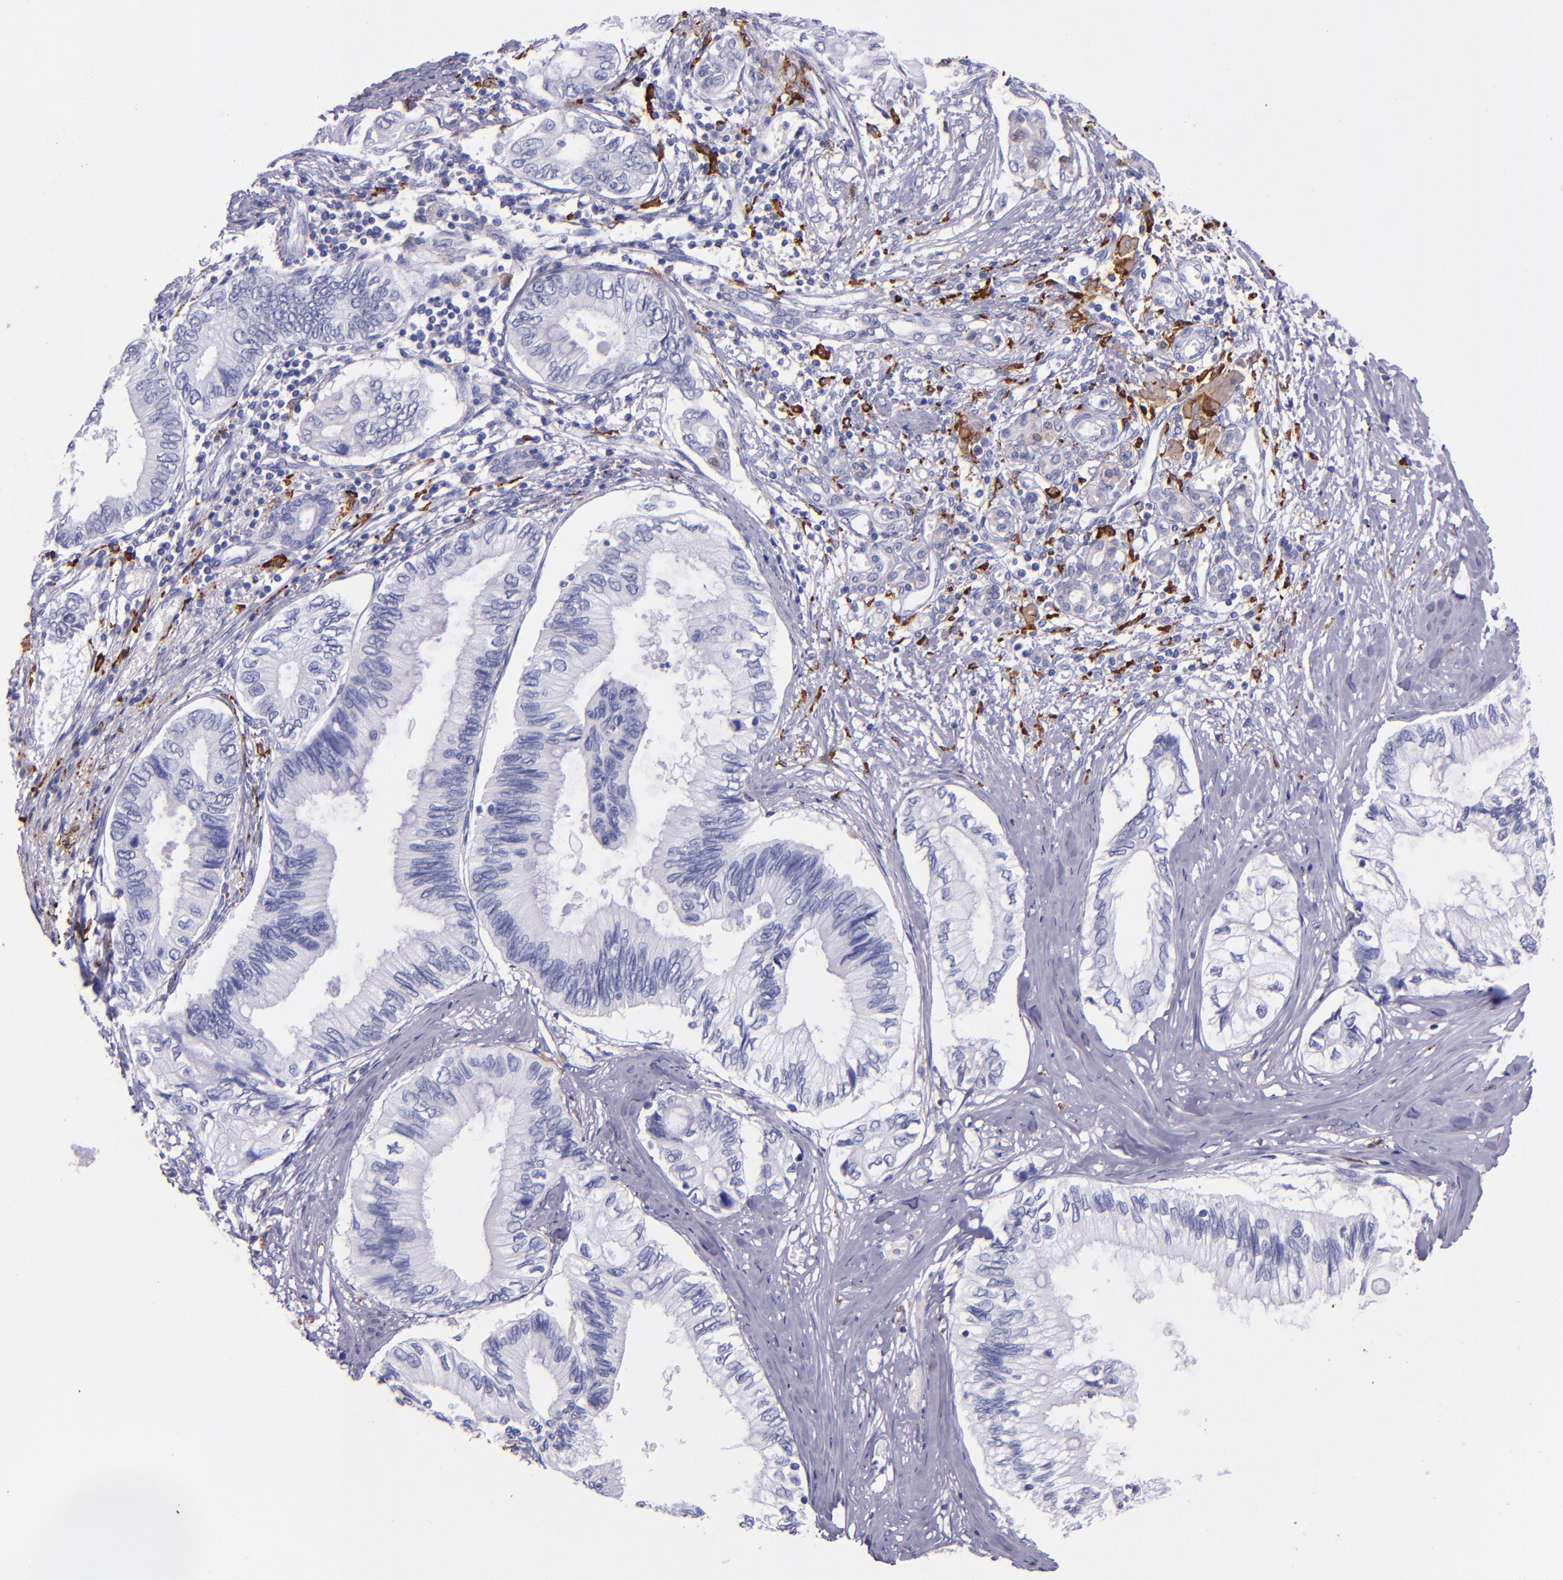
{"staining": {"intensity": "negative", "quantity": "none", "location": "none"}, "tissue": "pancreatic cancer", "cell_type": "Tumor cells", "image_type": "cancer", "snomed": [{"axis": "morphology", "description": "Adenocarcinoma, NOS"}, {"axis": "topography", "description": "Pancreas"}], "caption": "IHC photomicrograph of human pancreatic adenocarcinoma stained for a protein (brown), which demonstrates no staining in tumor cells.", "gene": "CD163", "patient": {"sex": "female", "age": 66}}